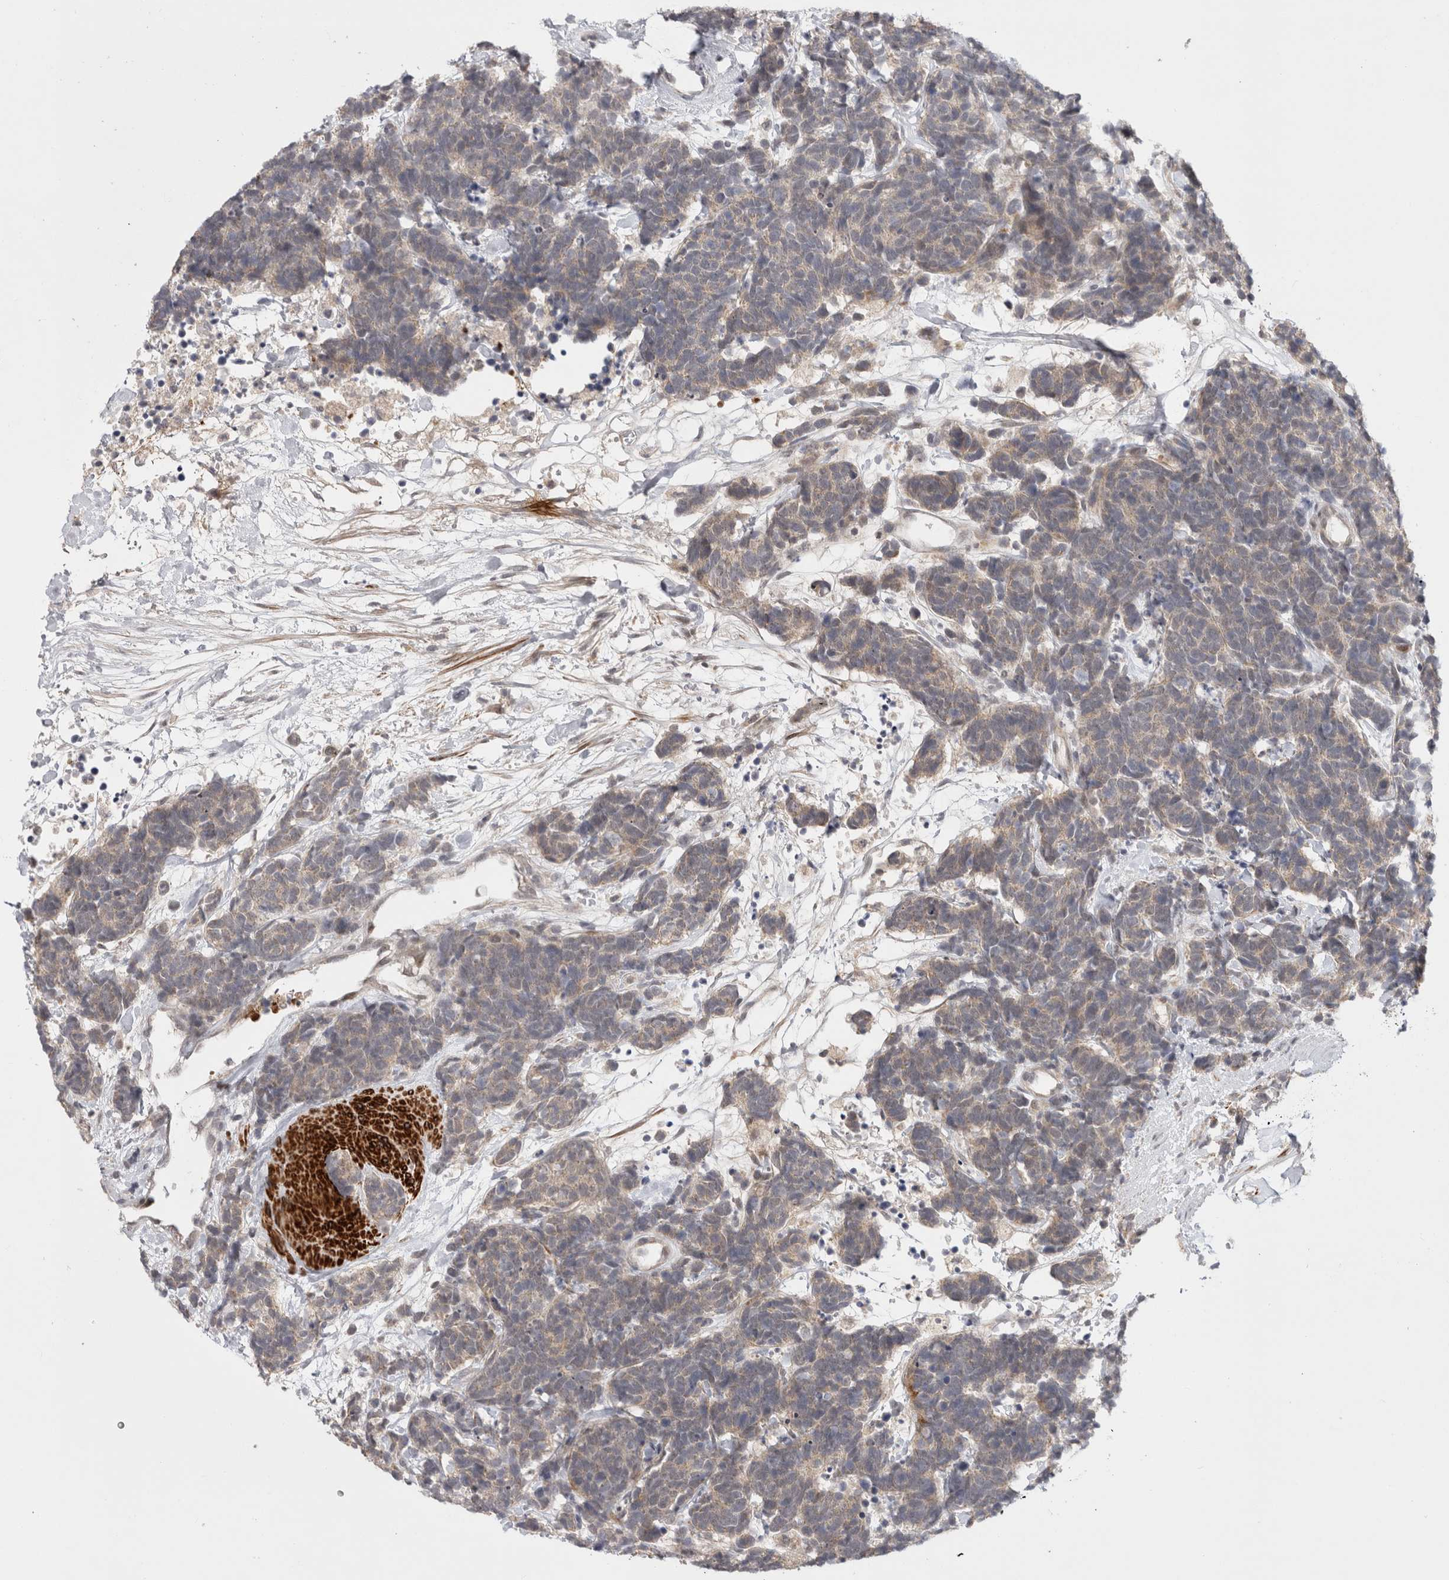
{"staining": {"intensity": "weak", "quantity": ">75%", "location": "cytoplasmic/membranous"}, "tissue": "carcinoid", "cell_type": "Tumor cells", "image_type": "cancer", "snomed": [{"axis": "morphology", "description": "Carcinoma, NOS"}, {"axis": "morphology", "description": "Carcinoid, malignant, NOS"}, {"axis": "topography", "description": "Urinary bladder"}], "caption": "A histopathology image of human carcinoid stained for a protein reveals weak cytoplasmic/membranous brown staining in tumor cells. The protein is stained brown, and the nuclei are stained in blue (DAB (3,3'-diaminobenzidine) IHC with brightfield microscopy, high magnification).", "gene": "ZNF318", "patient": {"sex": "male", "age": 57}}